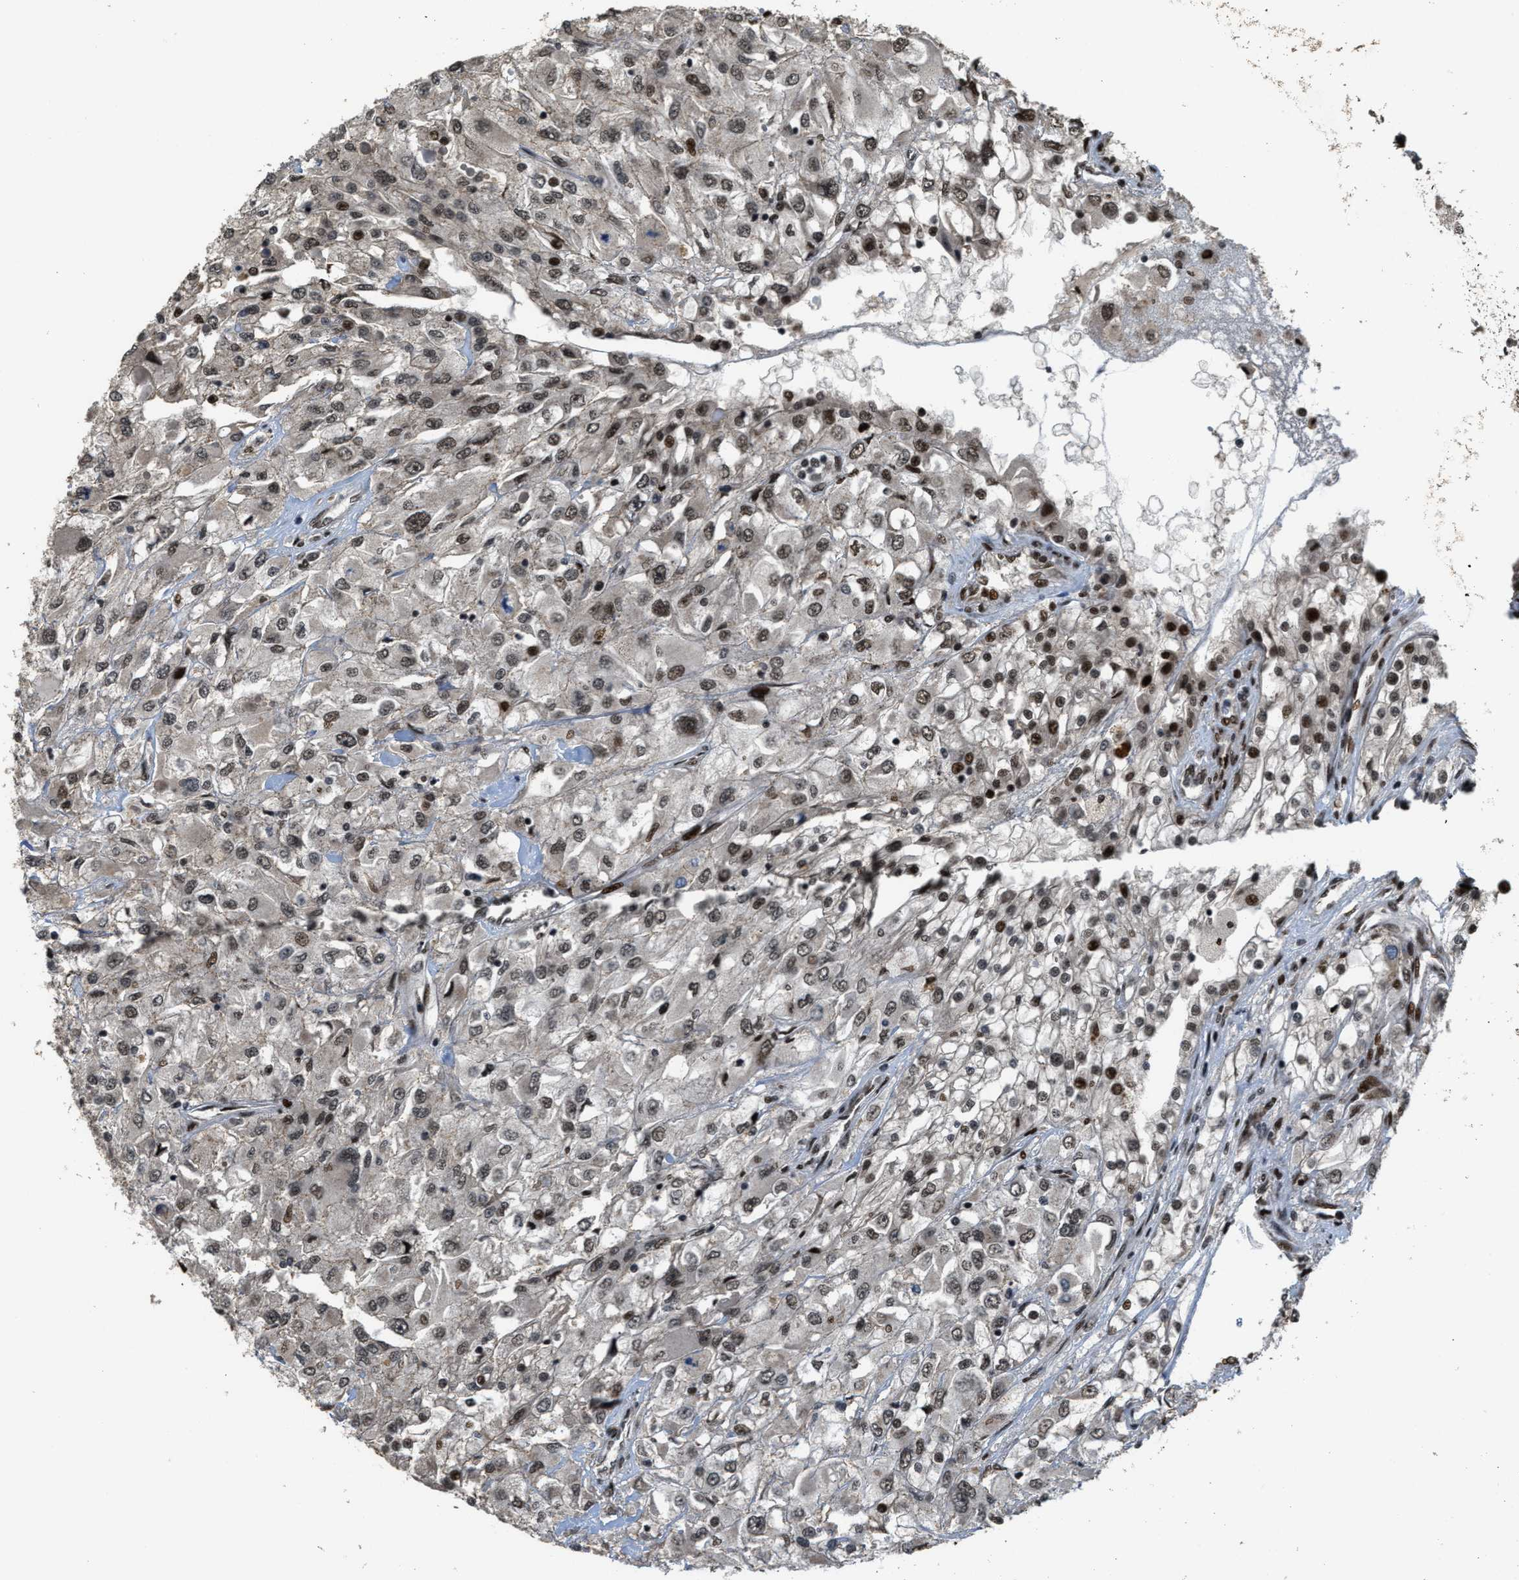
{"staining": {"intensity": "weak", "quantity": ">75%", "location": "nuclear"}, "tissue": "renal cancer", "cell_type": "Tumor cells", "image_type": "cancer", "snomed": [{"axis": "morphology", "description": "Adenocarcinoma, NOS"}, {"axis": "topography", "description": "Kidney"}], "caption": "Renal adenocarcinoma stained with DAB IHC shows low levels of weak nuclear staining in approximately >75% of tumor cells. Immunohistochemistry stains the protein of interest in brown and the nuclei are stained blue.", "gene": "SERTAD2", "patient": {"sex": "female", "age": 52}}